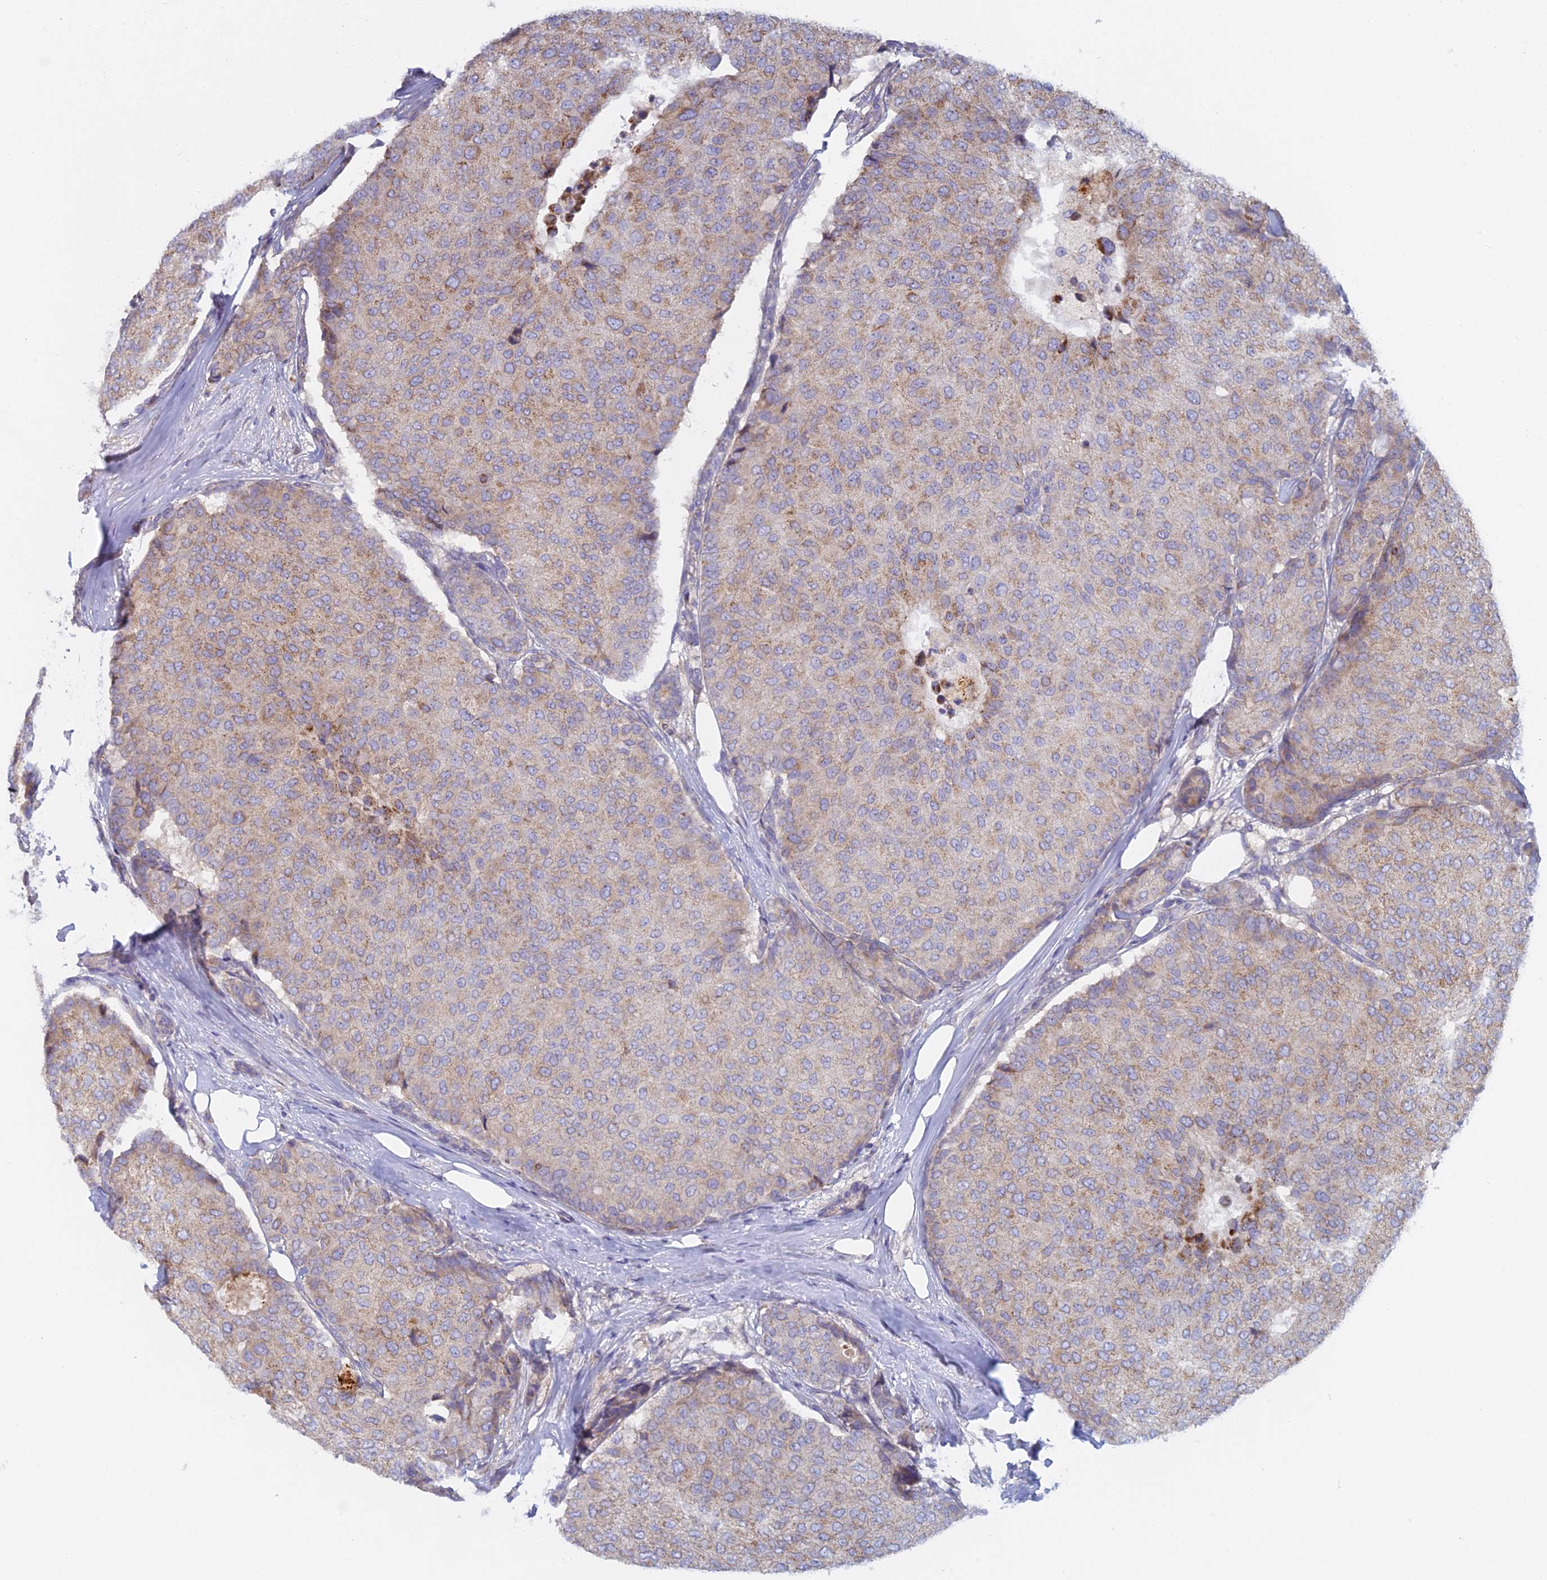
{"staining": {"intensity": "weak", "quantity": "25%-75%", "location": "cytoplasmic/membranous"}, "tissue": "breast cancer", "cell_type": "Tumor cells", "image_type": "cancer", "snomed": [{"axis": "morphology", "description": "Duct carcinoma"}, {"axis": "topography", "description": "Breast"}], "caption": "Human breast cancer (invasive ductal carcinoma) stained with a brown dye exhibits weak cytoplasmic/membranous positive staining in approximately 25%-75% of tumor cells.", "gene": "IFTAP", "patient": {"sex": "female", "age": 75}}